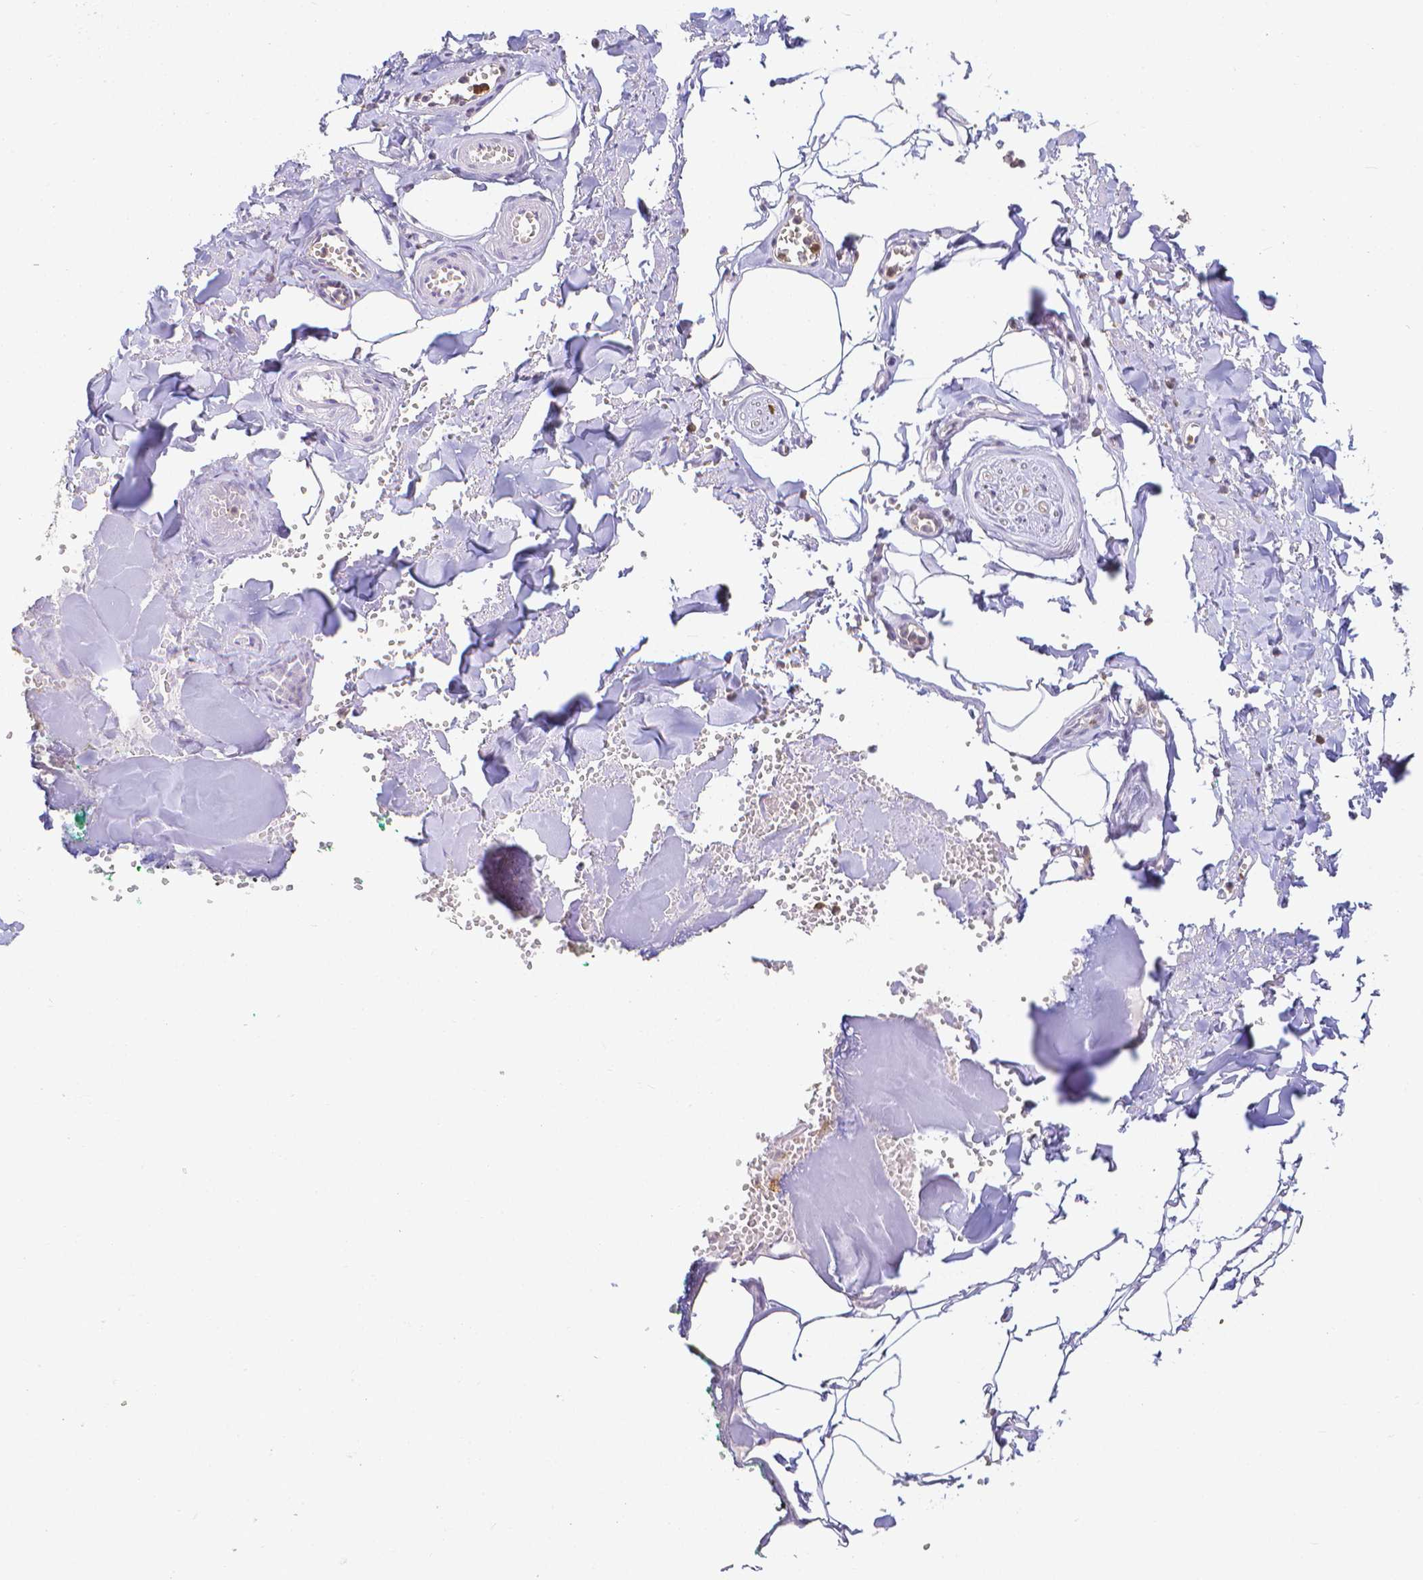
{"staining": {"intensity": "negative", "quantity": "none", "location": "none"}, "tissue": "adipose tissue", "cell_type": "Adipocytes", "image_type": "normal", "snomed": [{"axis": "morphology", "description": "Normal tissue, NOS"}, {"axis": "topography", "description": "Vulva"}, {"axis": "topography", "description": "Peripheral nerve tissue"}], "caption": "This is a micrograph of immunohistochemistry (IHC) staining of unremarkable adipose tissue, which shows no staining in adipocytes. (DAB immunohistochemistry (IHC) with hematoxylin counter stain).", "gene": "COTL1", "patient": {"sex": "female", "age": 66}}